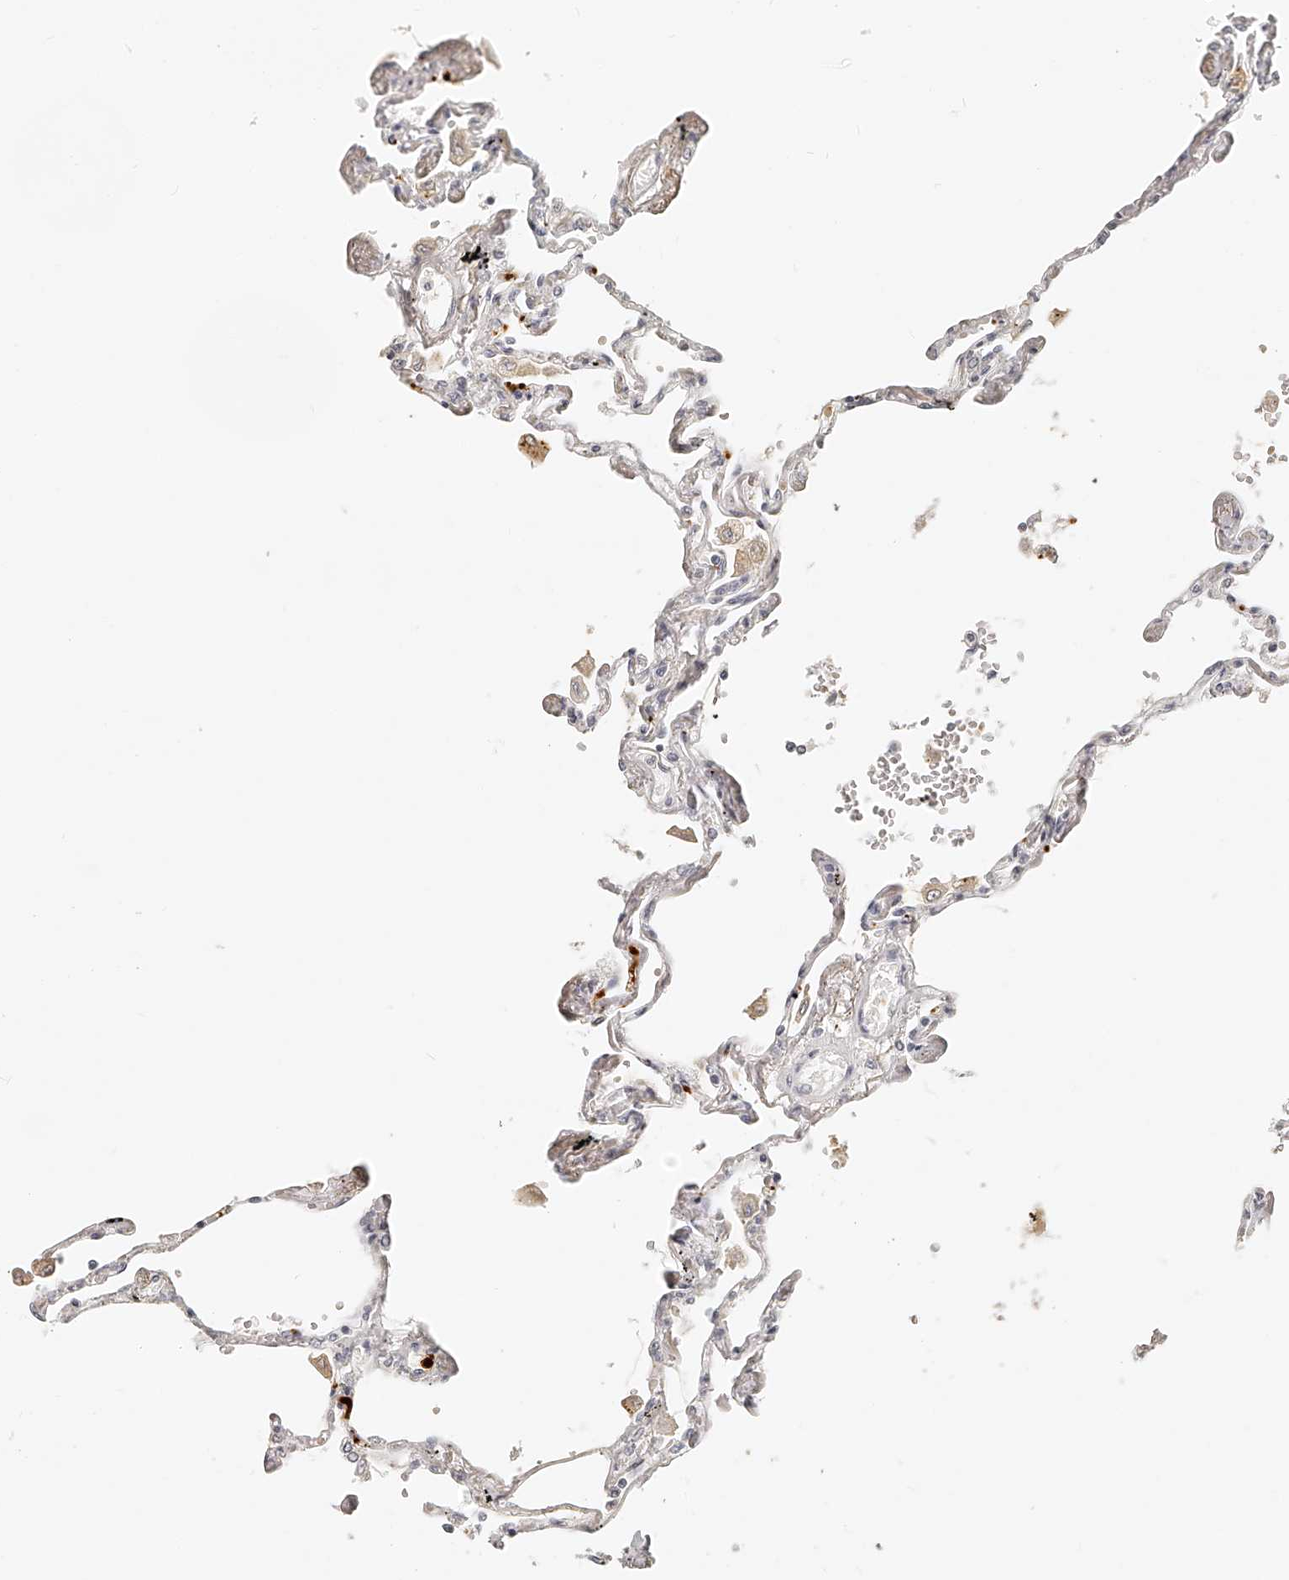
{"staining": {"intensity": "moderate", "quantity": "<25%", "location": "cytoplasmic/membranous"}, "tissue": "lung", "cell_type": "Alveolar cells", "image_type": "normal", "snomed": [{"axis": "morphology", "description": "Normal tissue, NOS"}, {"axis": "topography", "description": "Lung"}], "caption": "Immunohistochemical staining of unremarkable lung reveals <25% levels of moderate cytoplasmic/membranous protein expression in approximately <25% of alveolar cells.", "gene": "ITGB3", "patient": {"sex": "female", "age": 67}}